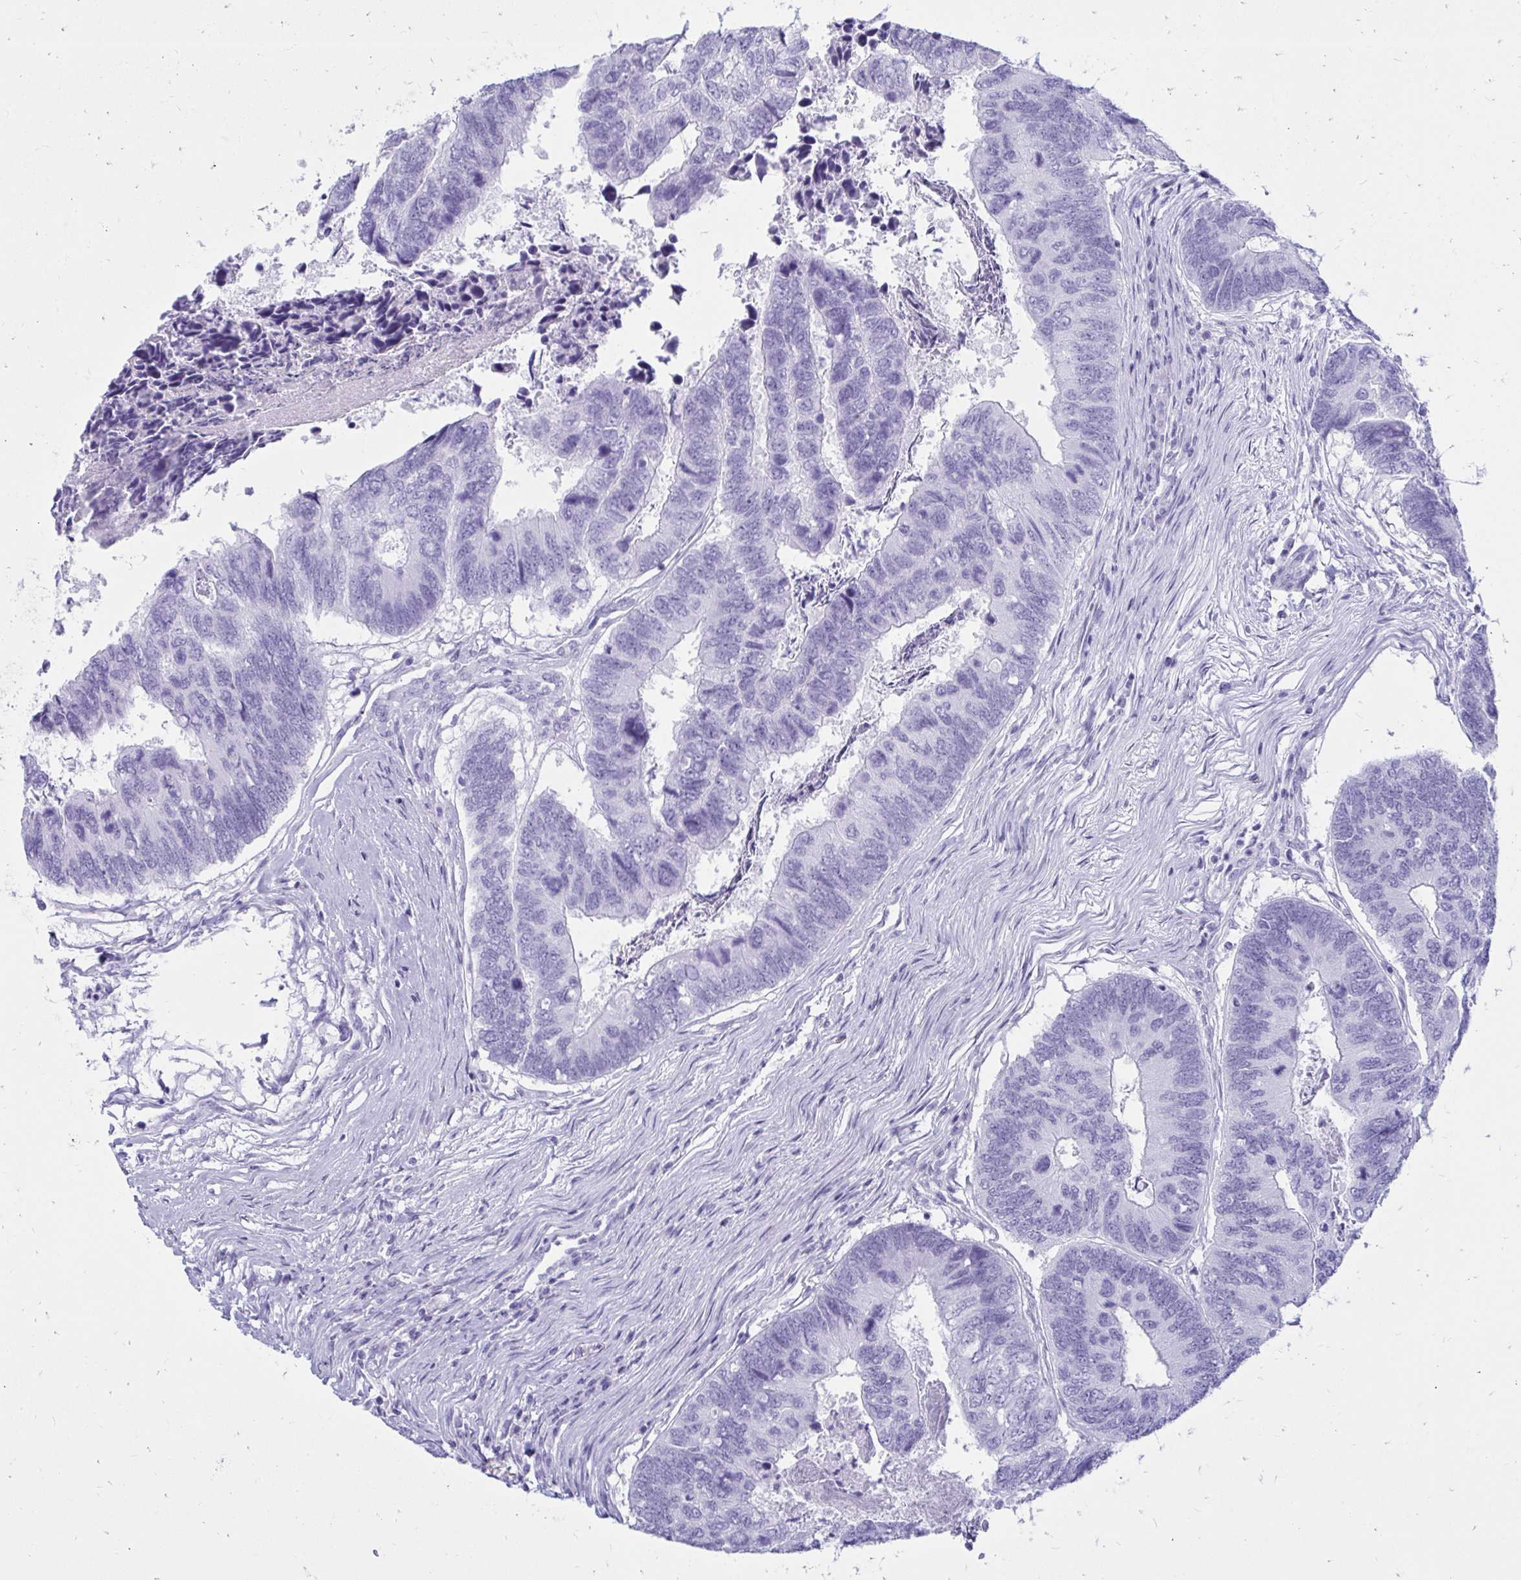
{"staining": {"intensity": "negative", "quantity": "none", "location": "none"}, "tissue": "colorectal cancer", "cell_type": "Tumor cells", "image_type": "cancer", "snomed": [{"axis": "morphology", "description": "Adenocarcinoma, NOS"}, {"axis": "topography", "description": "Colon"}], "caption": "Tumor cells show no significant positivity in colorectal adenocarcinoma.", "gene": "OR10R2", "patient": {"sex": "female", "age": 67}}